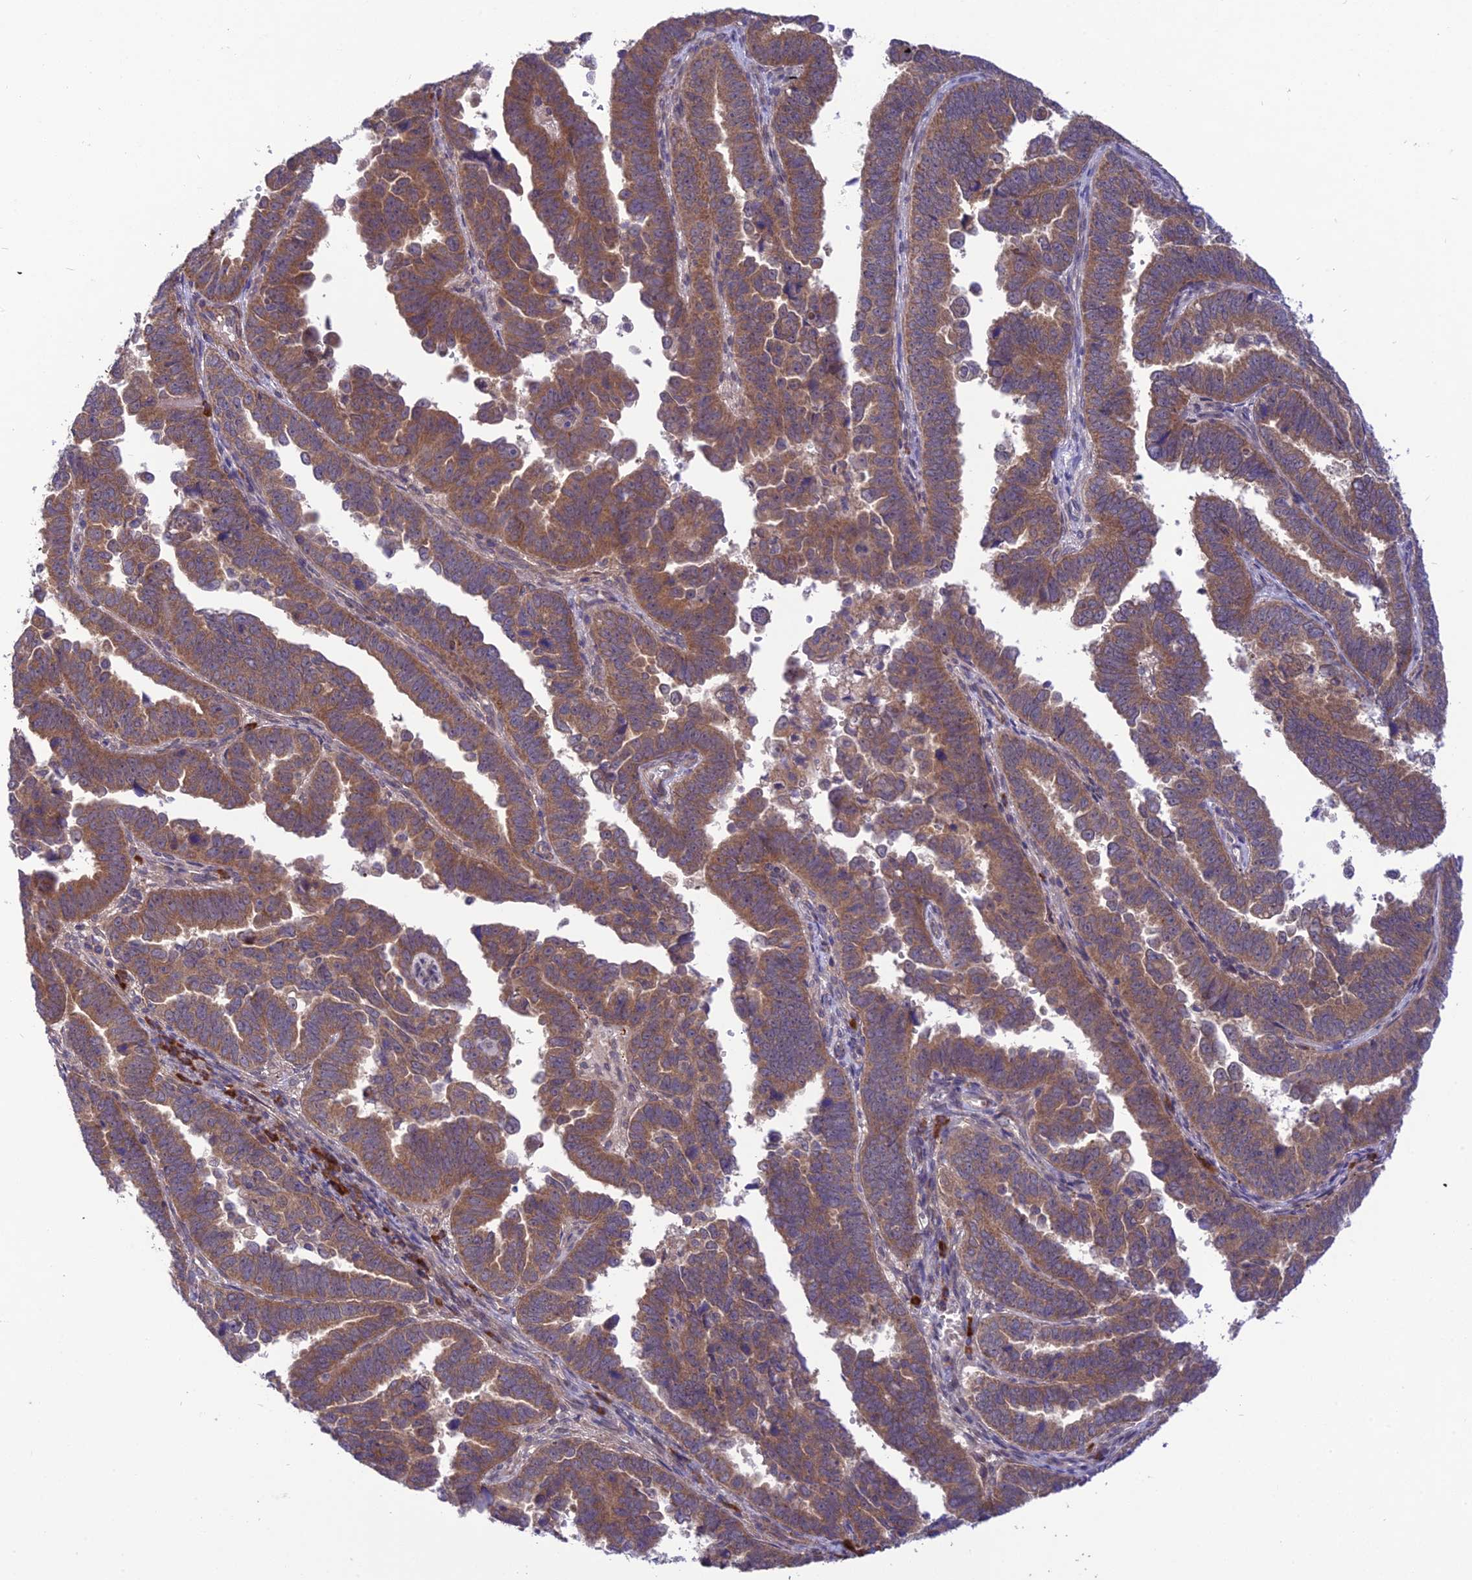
{"staining": {"intensity": "moderate", "quantity": ">75%", "location": "cytoplasmic/membranous"}, "tissue": "endometrial cancer", "cell_type": "Tumor cells", "image_type": "cancer", "snomed": [{"axis": "morphology", "description": "Adenocarcinoma, NOS"}, {"axis": "topography", "description": "Endometrium"}], "caption": "High-magnification brightfield microscopy of endometrial cancer stained with DAB (3,3'-diaminobenzidine) (brown) and counterstained with hematoxylin (blue). tumor cells exhibit moderate cytoplasmic/membranous staining is identified in approximately>75% of cells.", "gene": "UROS", "patient": {"sex": "female", "age": 75}}